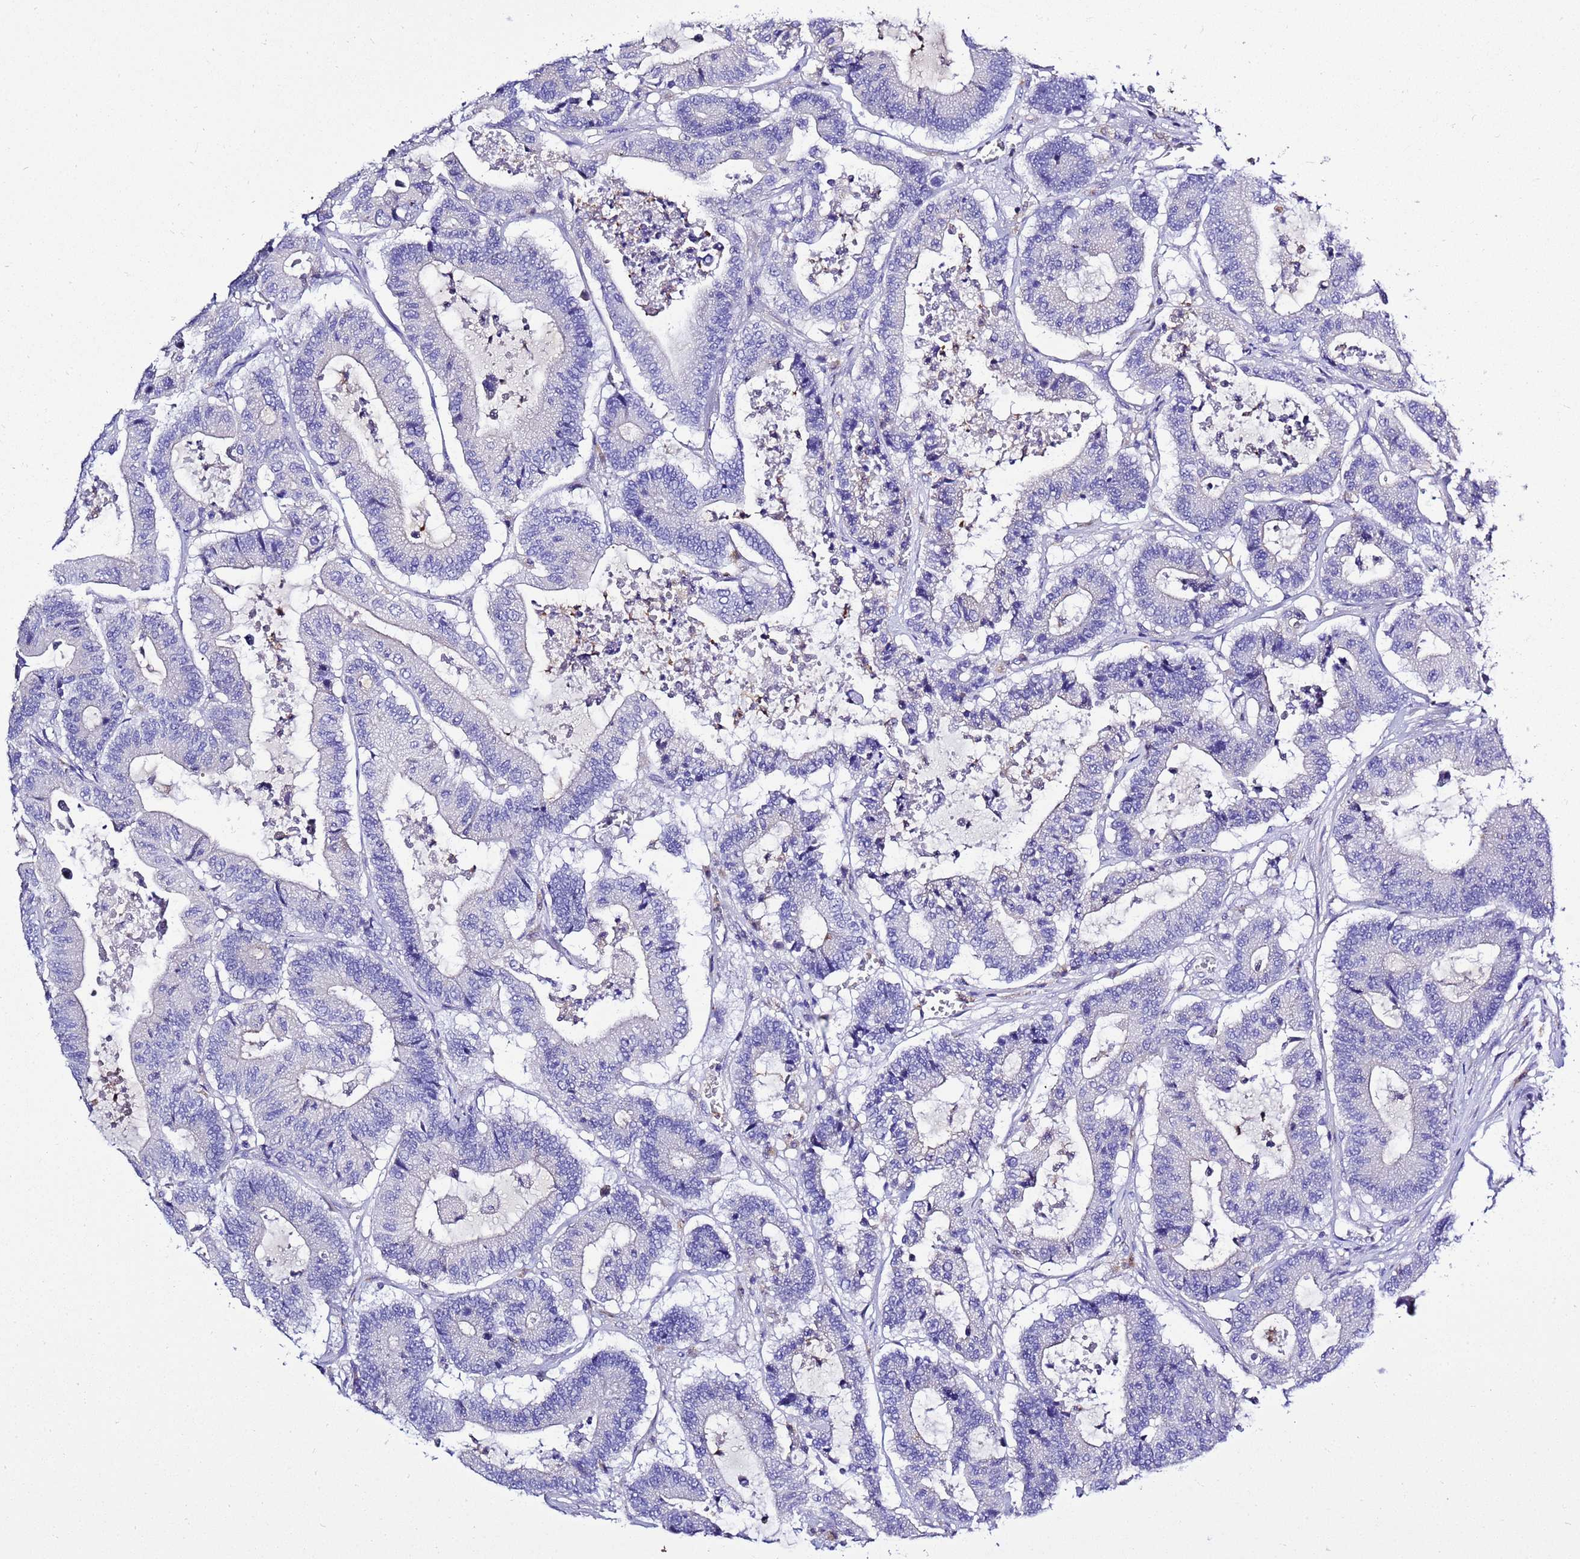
{"staining": {"intensity": "negative", "quantity": "none", "location": "none"}, "tissue": "colorectal cancer", "cell_type": "Tumor cells", "image_type": "cancer", "snomed": [{"axis": "morphology", "description": "Adenocarcinoma, NOS"}, {"axis": "topography", "description": "Colon"}], "caption": "The micrograph shows no significant positivity in tumor cells of colorectal cancer (adenocarcinoma).", "gene": "KICS2", "patient": {"sex": "female", "age": 84}}